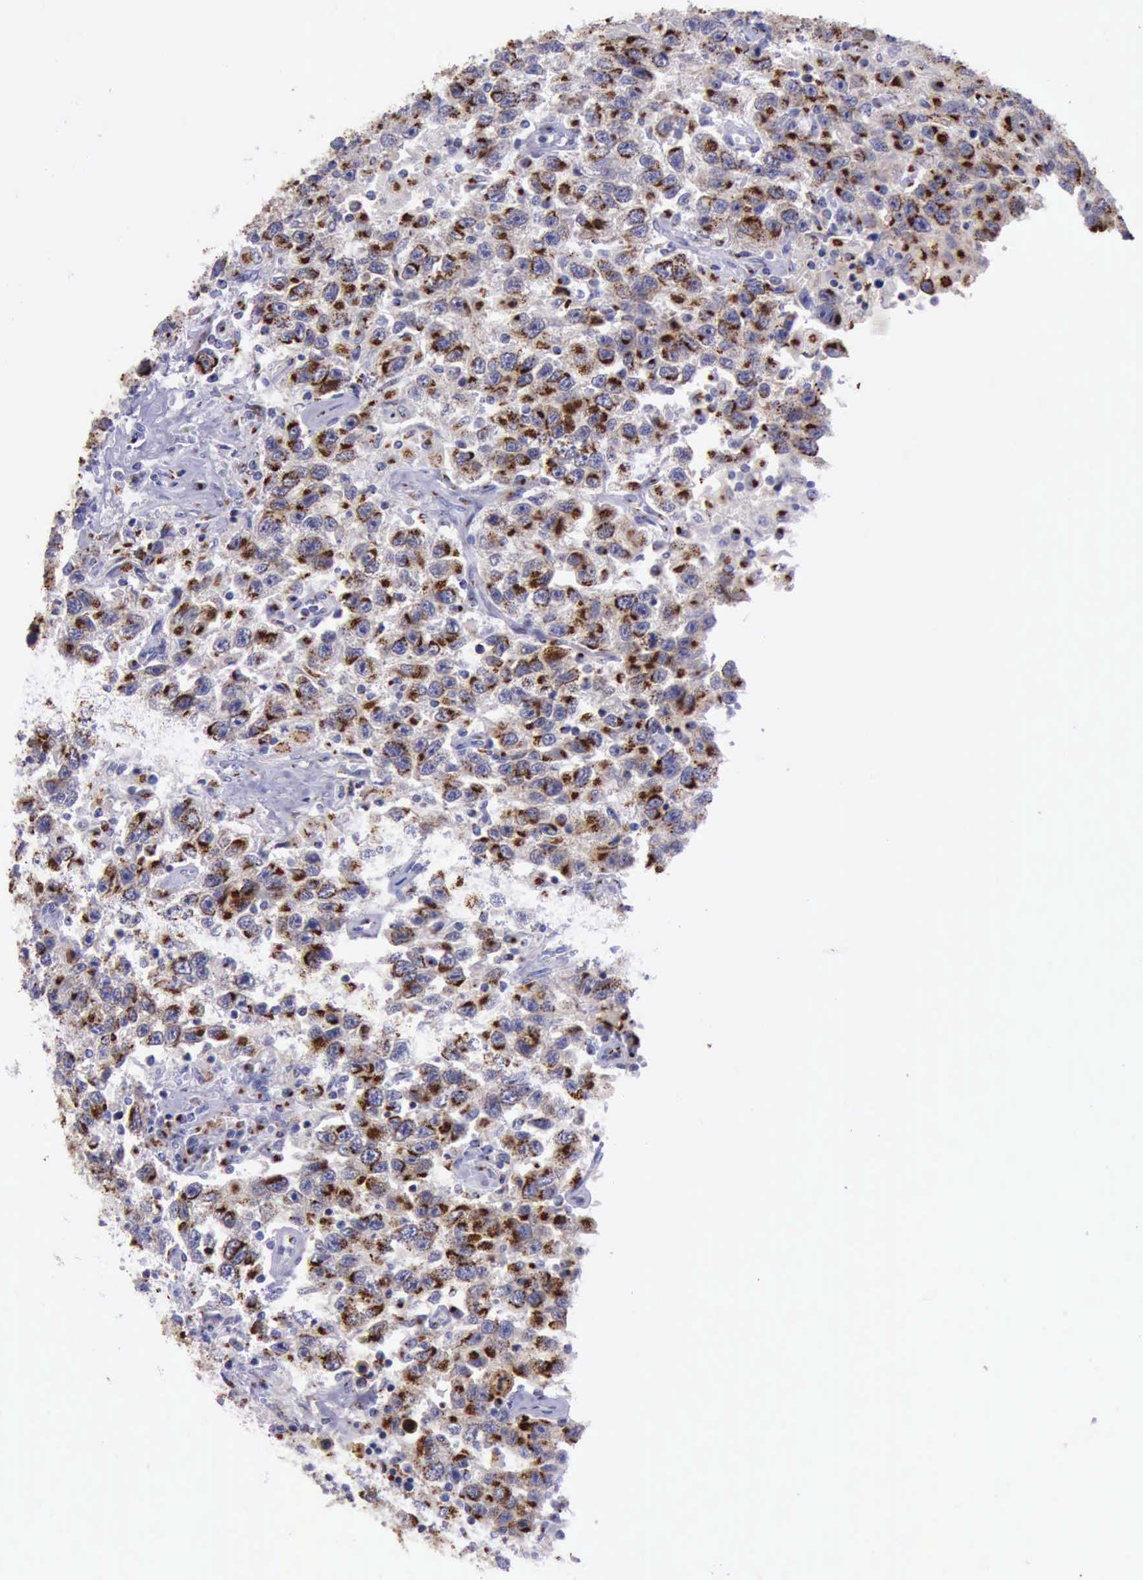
{"staining": {"intensity": "strong", "quantity": ">75%", "location": "cytoplasmic/membranous"}, "tissue": "testis cancer", "cell_type": "Tumor cells", "image_type": "cancer", "snomed": [{"axis": "morphology", "description": "Seminoma, NOS"}, {"axis": "topography", "description": "Testis"}], "caption": "Tumor cells exhibit high levels of strong cytoplasmic/membranous expression in about >75% of cells in testis seminoma.", "gene": "GOLGA5", "patient": {"sex": "male", "age": 41}}